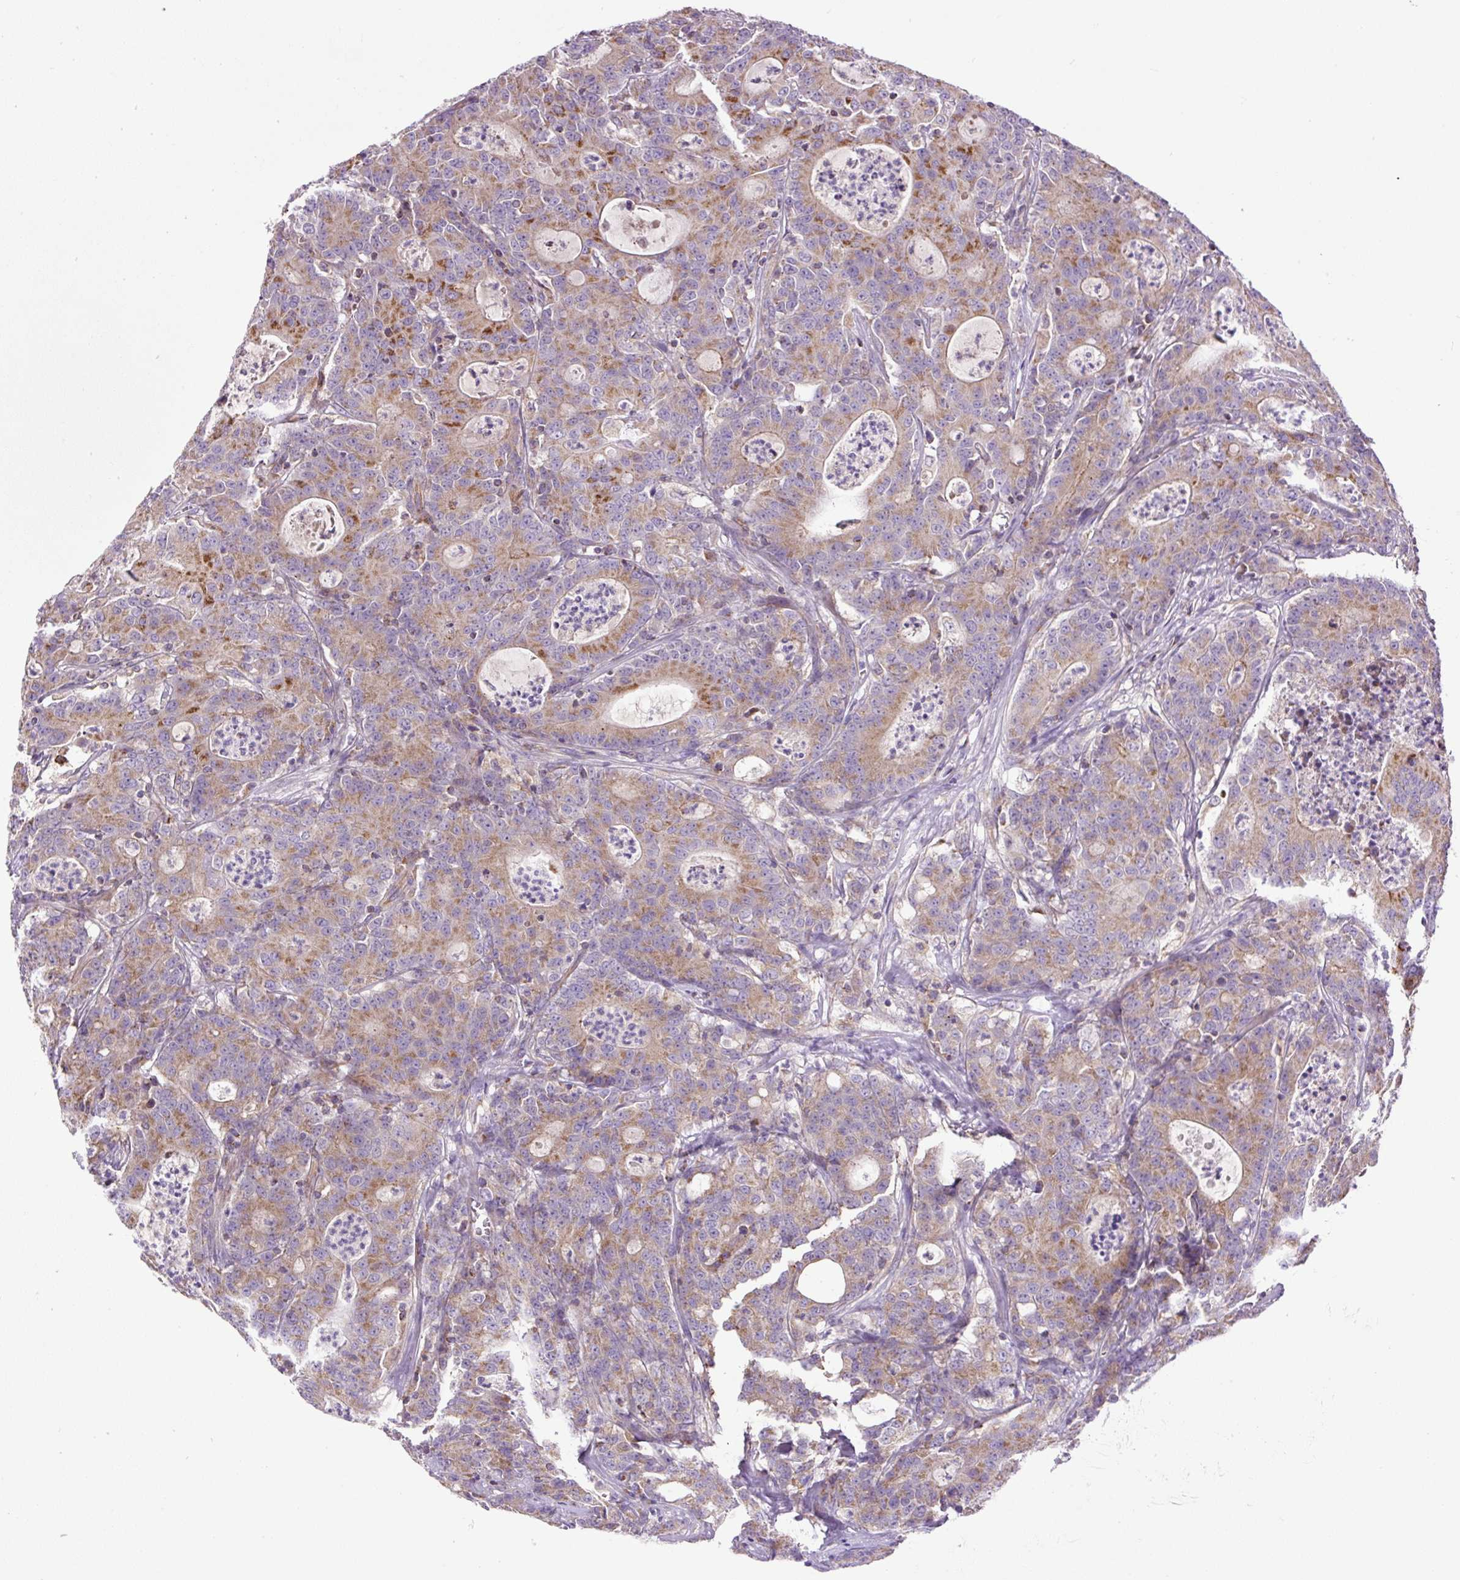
{"staining": {"intensity": "moderate", "quantity": "25%-75%", "location": "cytoplasmic/membranous"}, "tissue": "colorectal cancer", "cell_type": "Tumor cells", "image_type": "cancer", "snomed": [{"axis": "morphology", "description": "Adenocarcinoma, NOS"}, {"axis": "topography", "description": "Colon"}], "caption": "IHC image of human adenocarcinoma (colorectal) stained for a protein (brown), which exhibits medium levels of moderate cytoplasmic/membranous staining in approximately 25%-75% of tumor cells.", "gene": "ZNF547", "patient": {"sex": "male", "age": 83}}